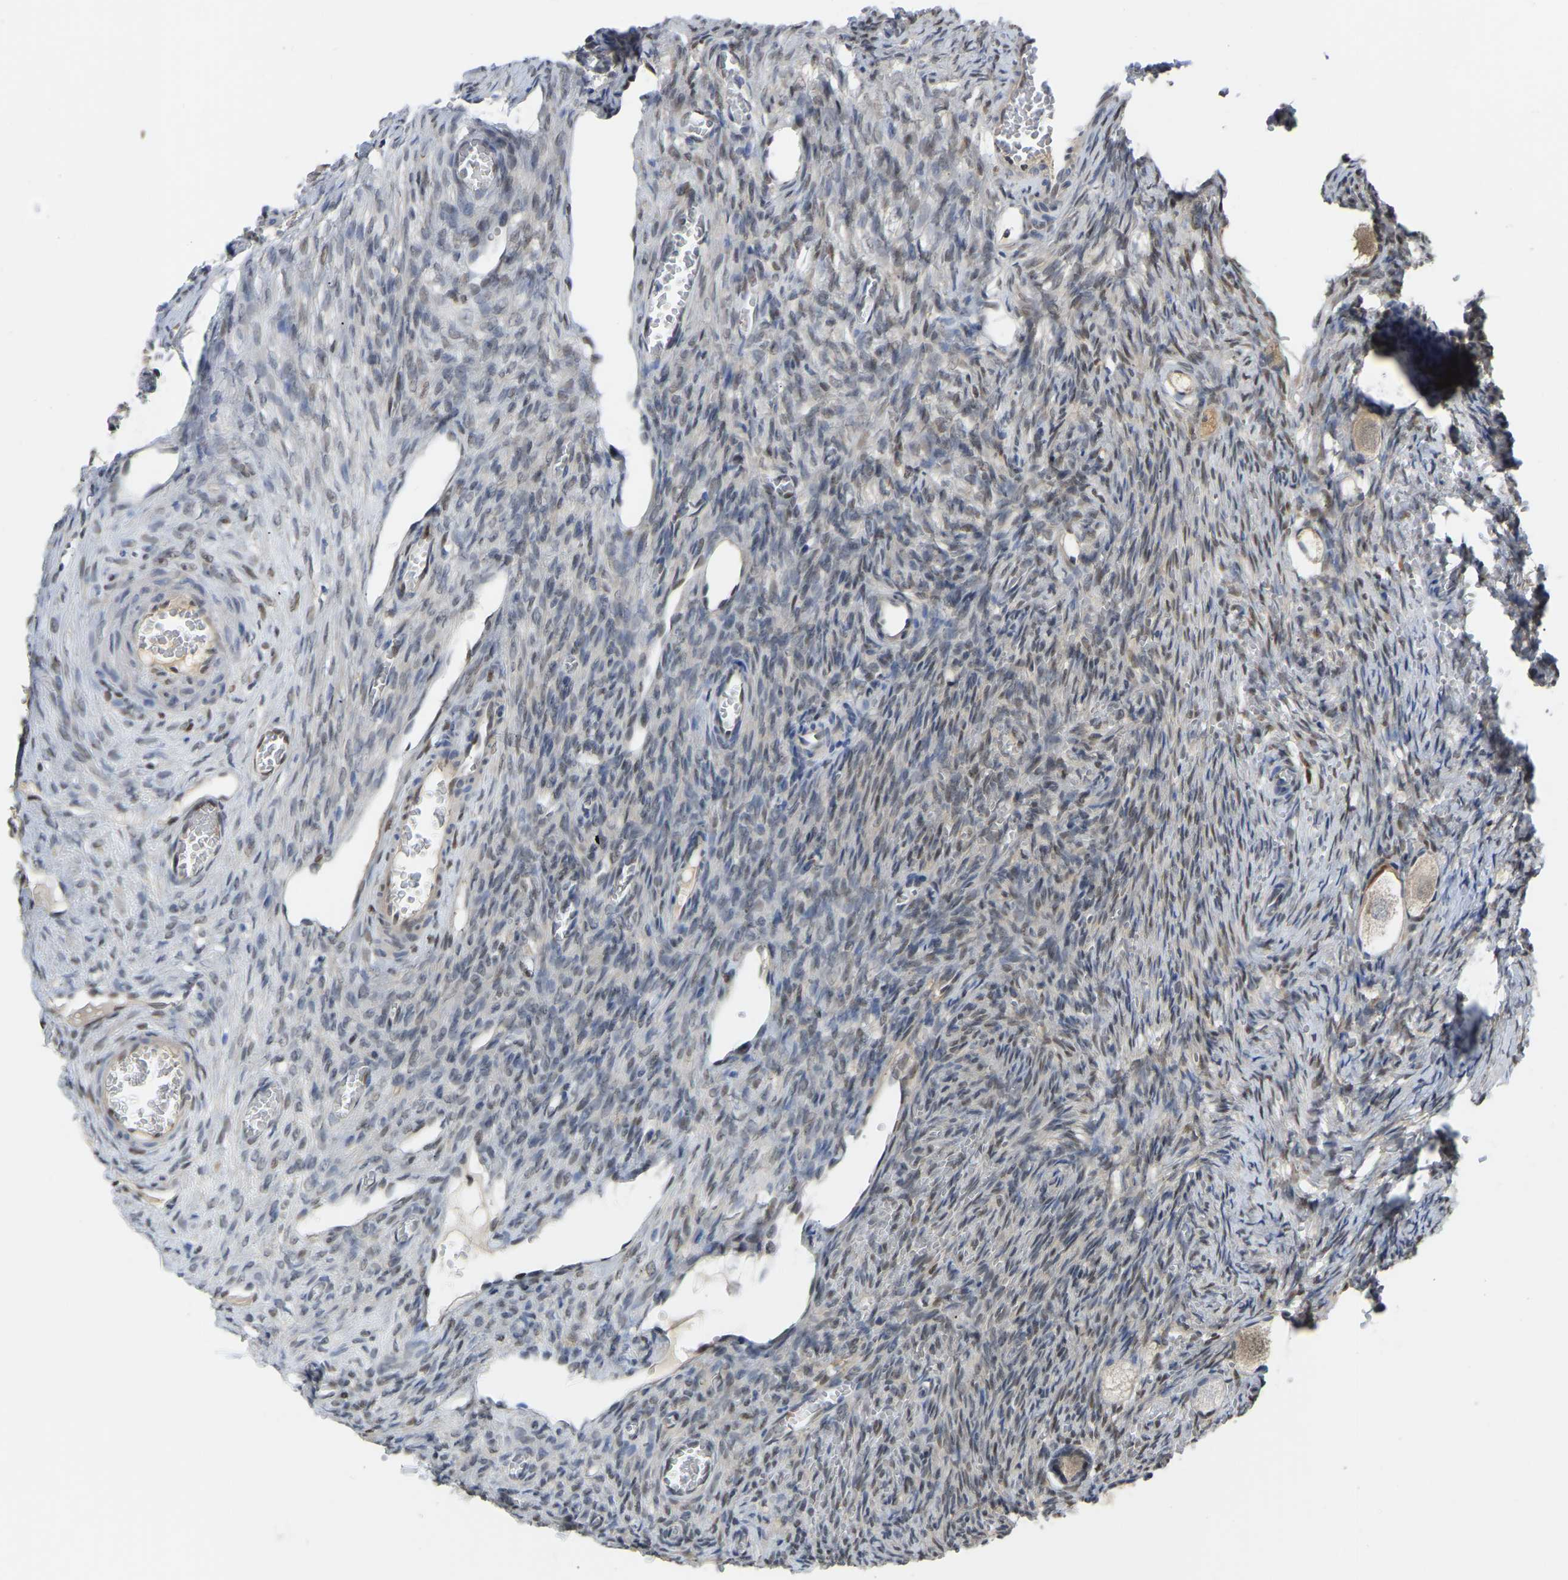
{"staining": {"intensity": "weak", "quantity": ">75%", "location": "cytoplasmic/membranous"}, "tissue": "ovary", "cell_type": "Follicle cells", "image_type": "normal", "snomed": [{"axis": "morphology", "description": "Normal tissue, NOS"}, {"axis": "topography", "description": "Ovary"}], "caption": "Immunohistochemical staining of unremarkable human ovary displays weak cytoplasmic/membranous protein expression in about >75% of follicle cells.", "gene": "KLRG2", "patient": {"sex": "female", "age": 27}}